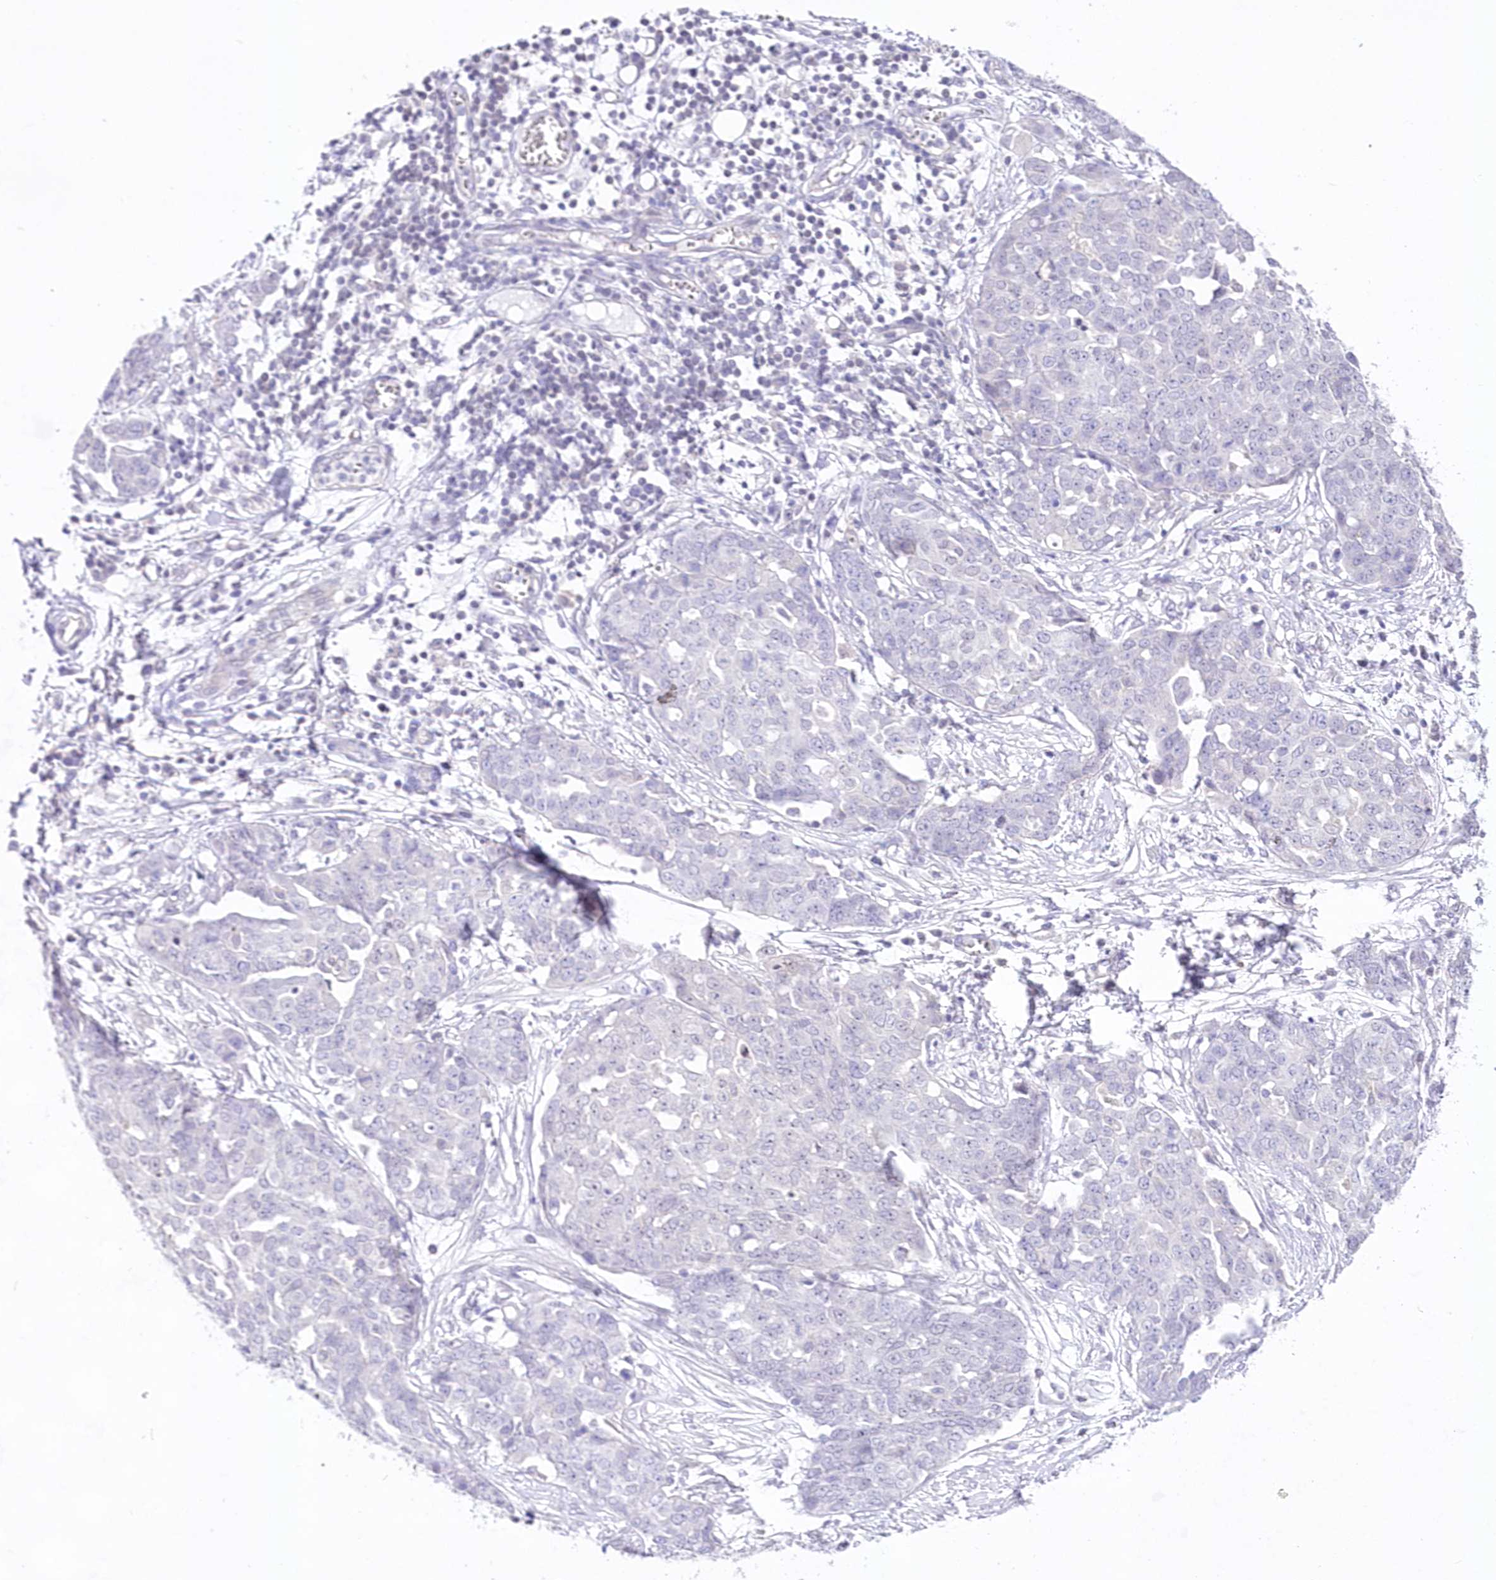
{"staining": {"intensity": "negative", "quantity": "none", "location": "none"}, "tissue": "ovarian cancer", "cell_type": "Tumor cells", "image_type": "cancer", "snomed": [{"axis": "morphology", "description": "Cystadenocarcinoma, serous, NOS"}, {"axis": "topography", "description": "Soft tissue"}, {"axis": "topography", "description": "Ovary"}], "caption": "Tumor cells show no significant protein staining in serous cystadenocarcinoma (ovarian).", "gene": "UBA6", "patient": {"sex": "female", "age": 57}}